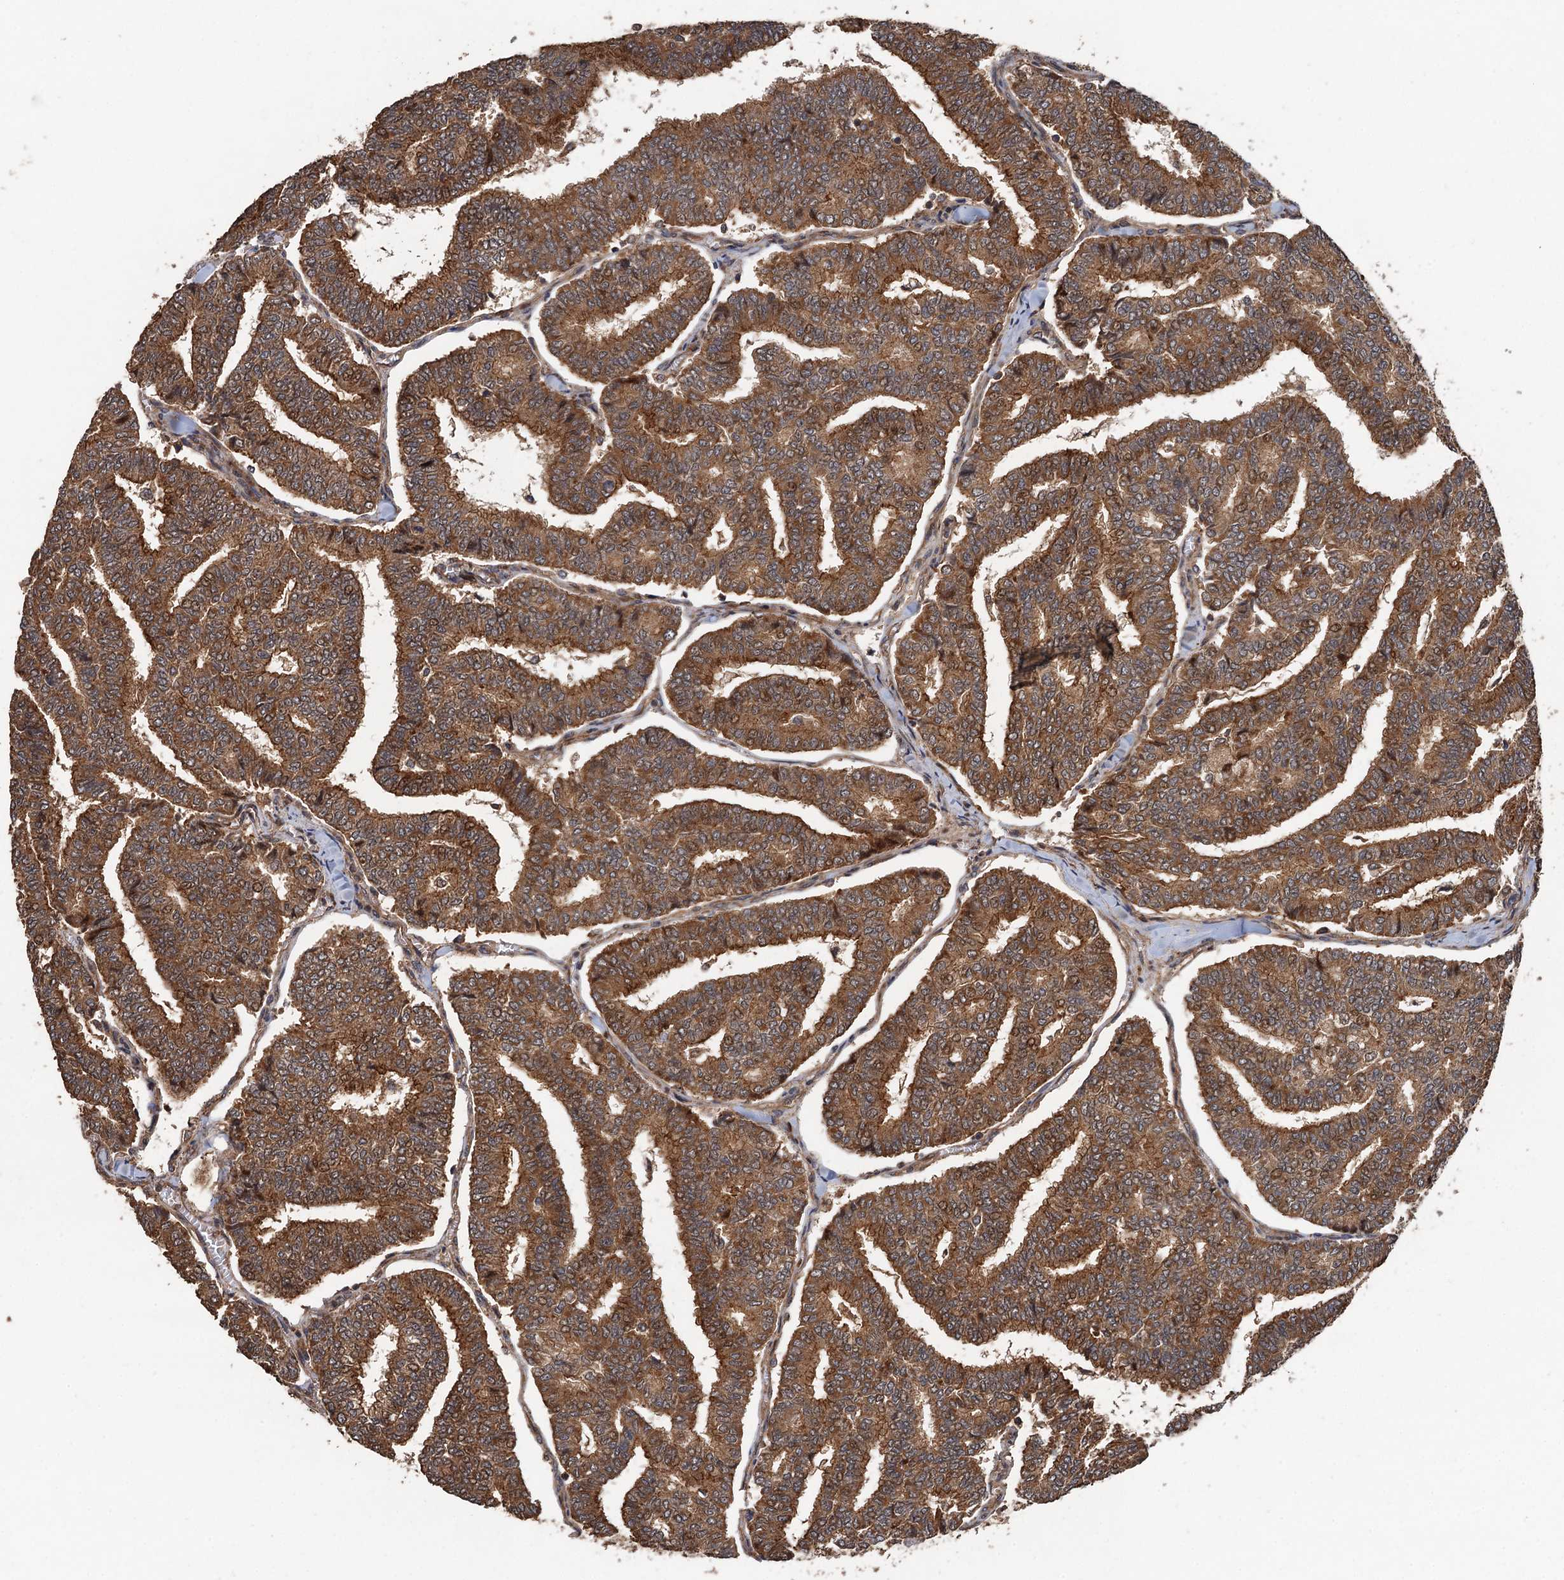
{"staining": {"intensity": "moderate", "quantity": ">75%", "location": "cytoplasmic/membranous"}, "tissue": "thyroid cancer", "cell_type": "Tumor cells", "image_type": "cancer", "snomed": [{"axis": "morphology", "description": "Papillary adenocarcinoma, NOS"}, {"axis": "topography", "description": "Thyroid gland"}], "caption": "A micrograph of human thyroid papillary adenocarcinoma stained for a protein reveals moderate cytoplasmic/membranous brown staining in tumor cells.", "gene": "TMEM39B", "patient": {"sex": "female", "age": 35}}